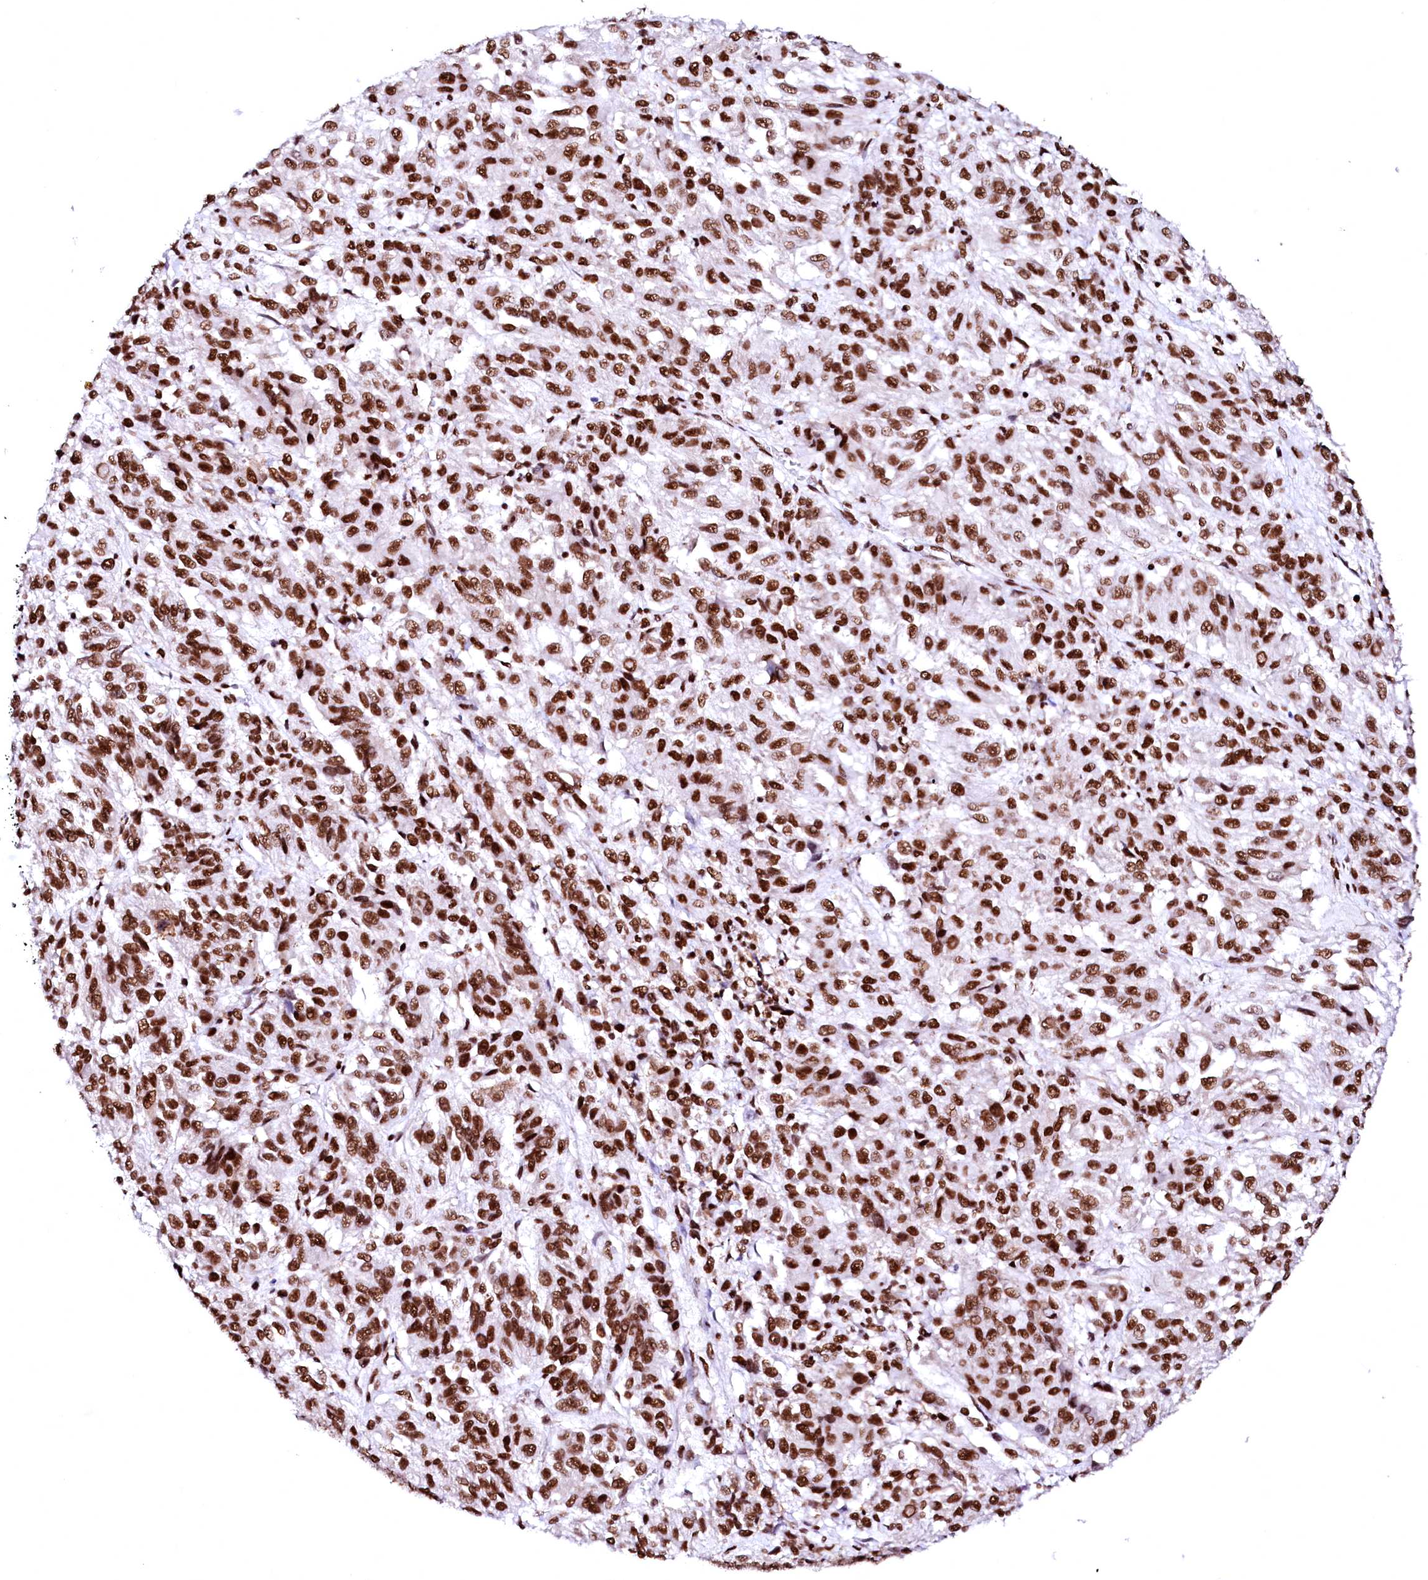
{"staining": {"intensity": "strong", "quantity": ">75%", "location": "nuclear"}, "tissue": "melanoma", "cell_type": "Tumor cells", "image_type": "cancer", "snomed": [{"axis": "morphology", "description": "Malignant melanoma, Metastatic site"}, {"axis": "topography", "description": "Lung"}], "caption": "Protein expression analysis of melanoma exhibits strong nuclear expression in about >75% of tumor cells.", "gene": "CPSF6", "patient": {"sex": "male", "age": 64}}